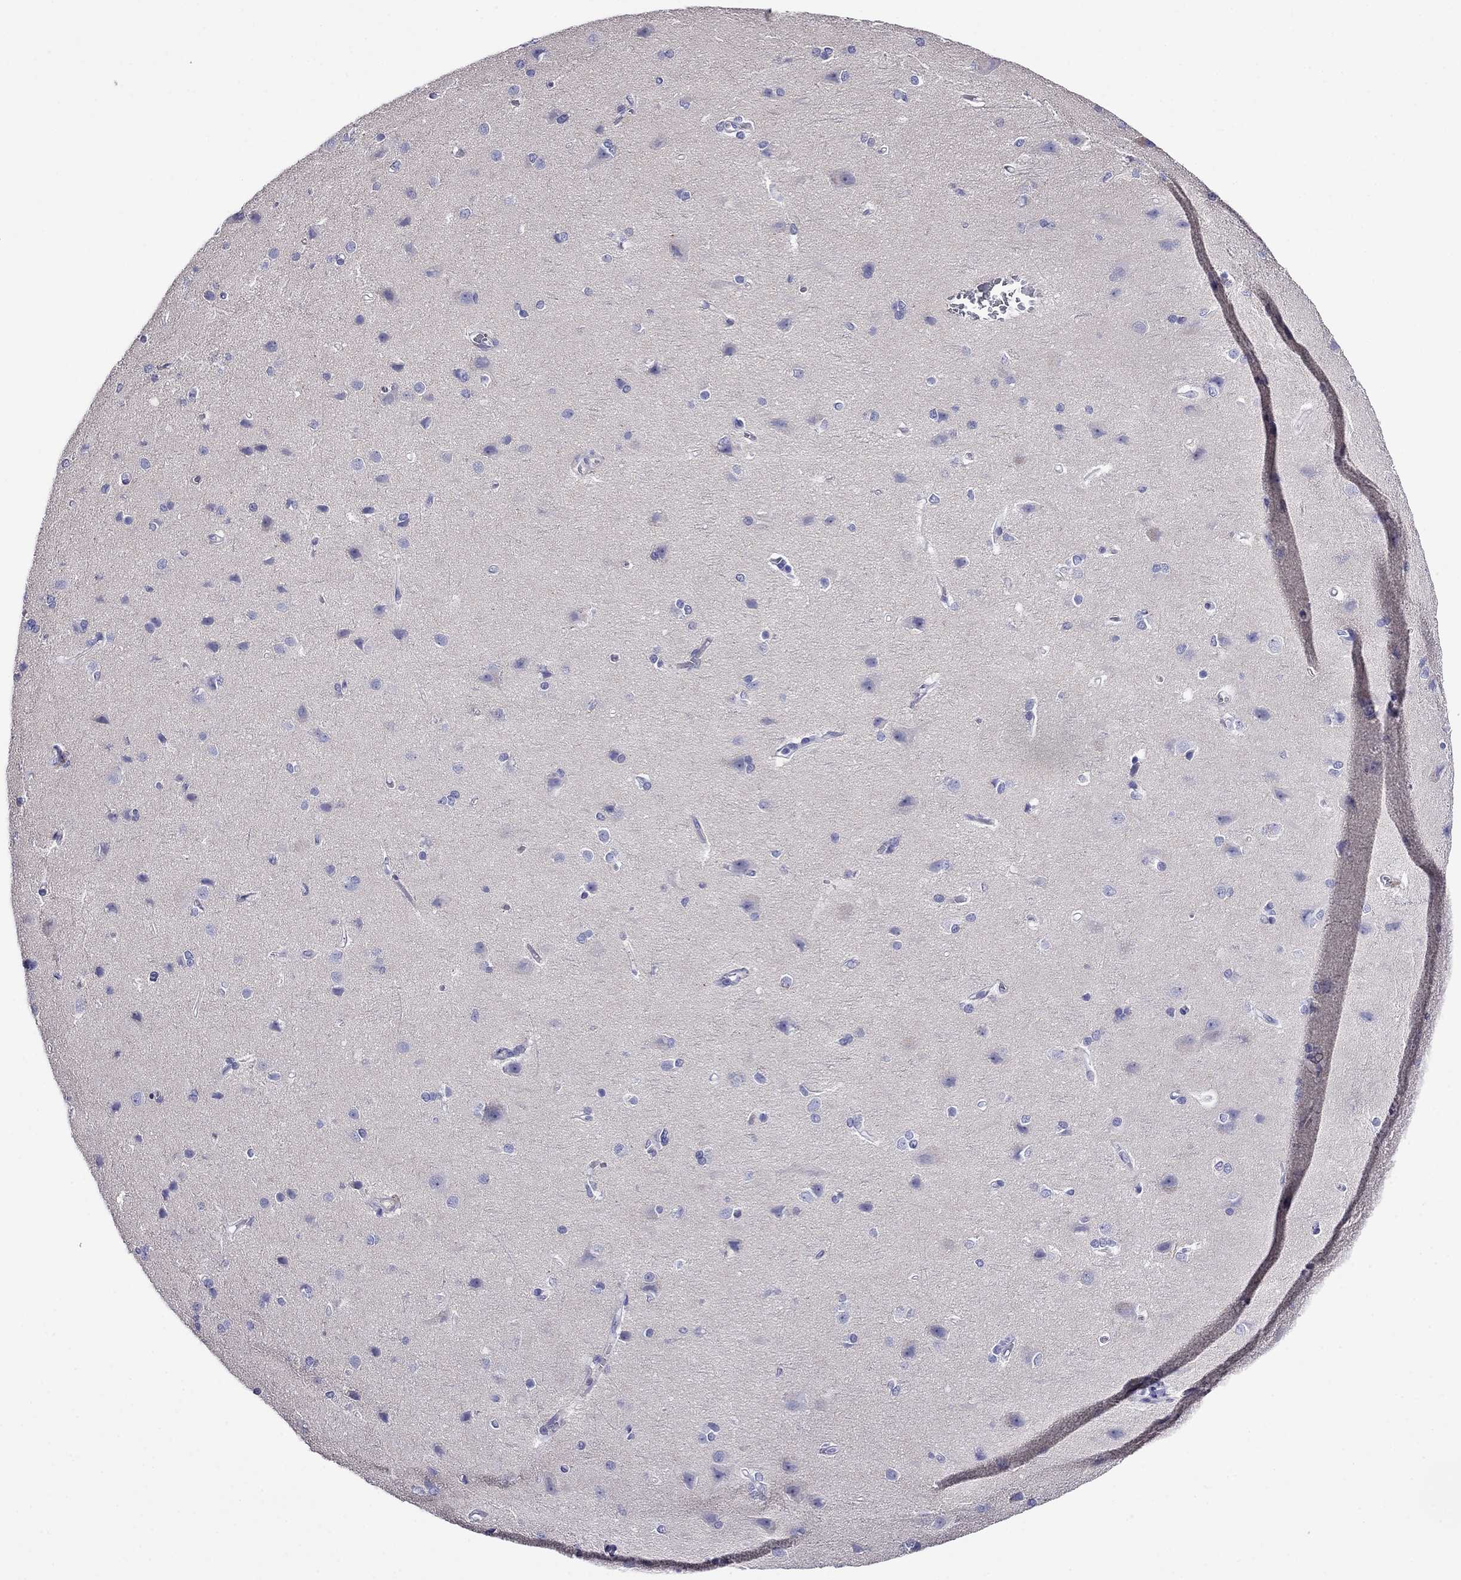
{"staining": {"intensity": "negative", "quantity": "none", "location": "none"}, "tissue": "cerebral cortex", "cell_type": "Endothelial cells", "image_type": "normal", "snomed": [{"axis": "morphology", "description": "Normal tissue, NOS"}, {"axis": "topography", "description": "Cerebral cortex"}], "caption": "This is an immunohistochemistry micrograph of benign cerebral cortex. There is no staining in endothelial cells.", "gene": "SCG2", "patient": {"sex": "male", "age": 37}}